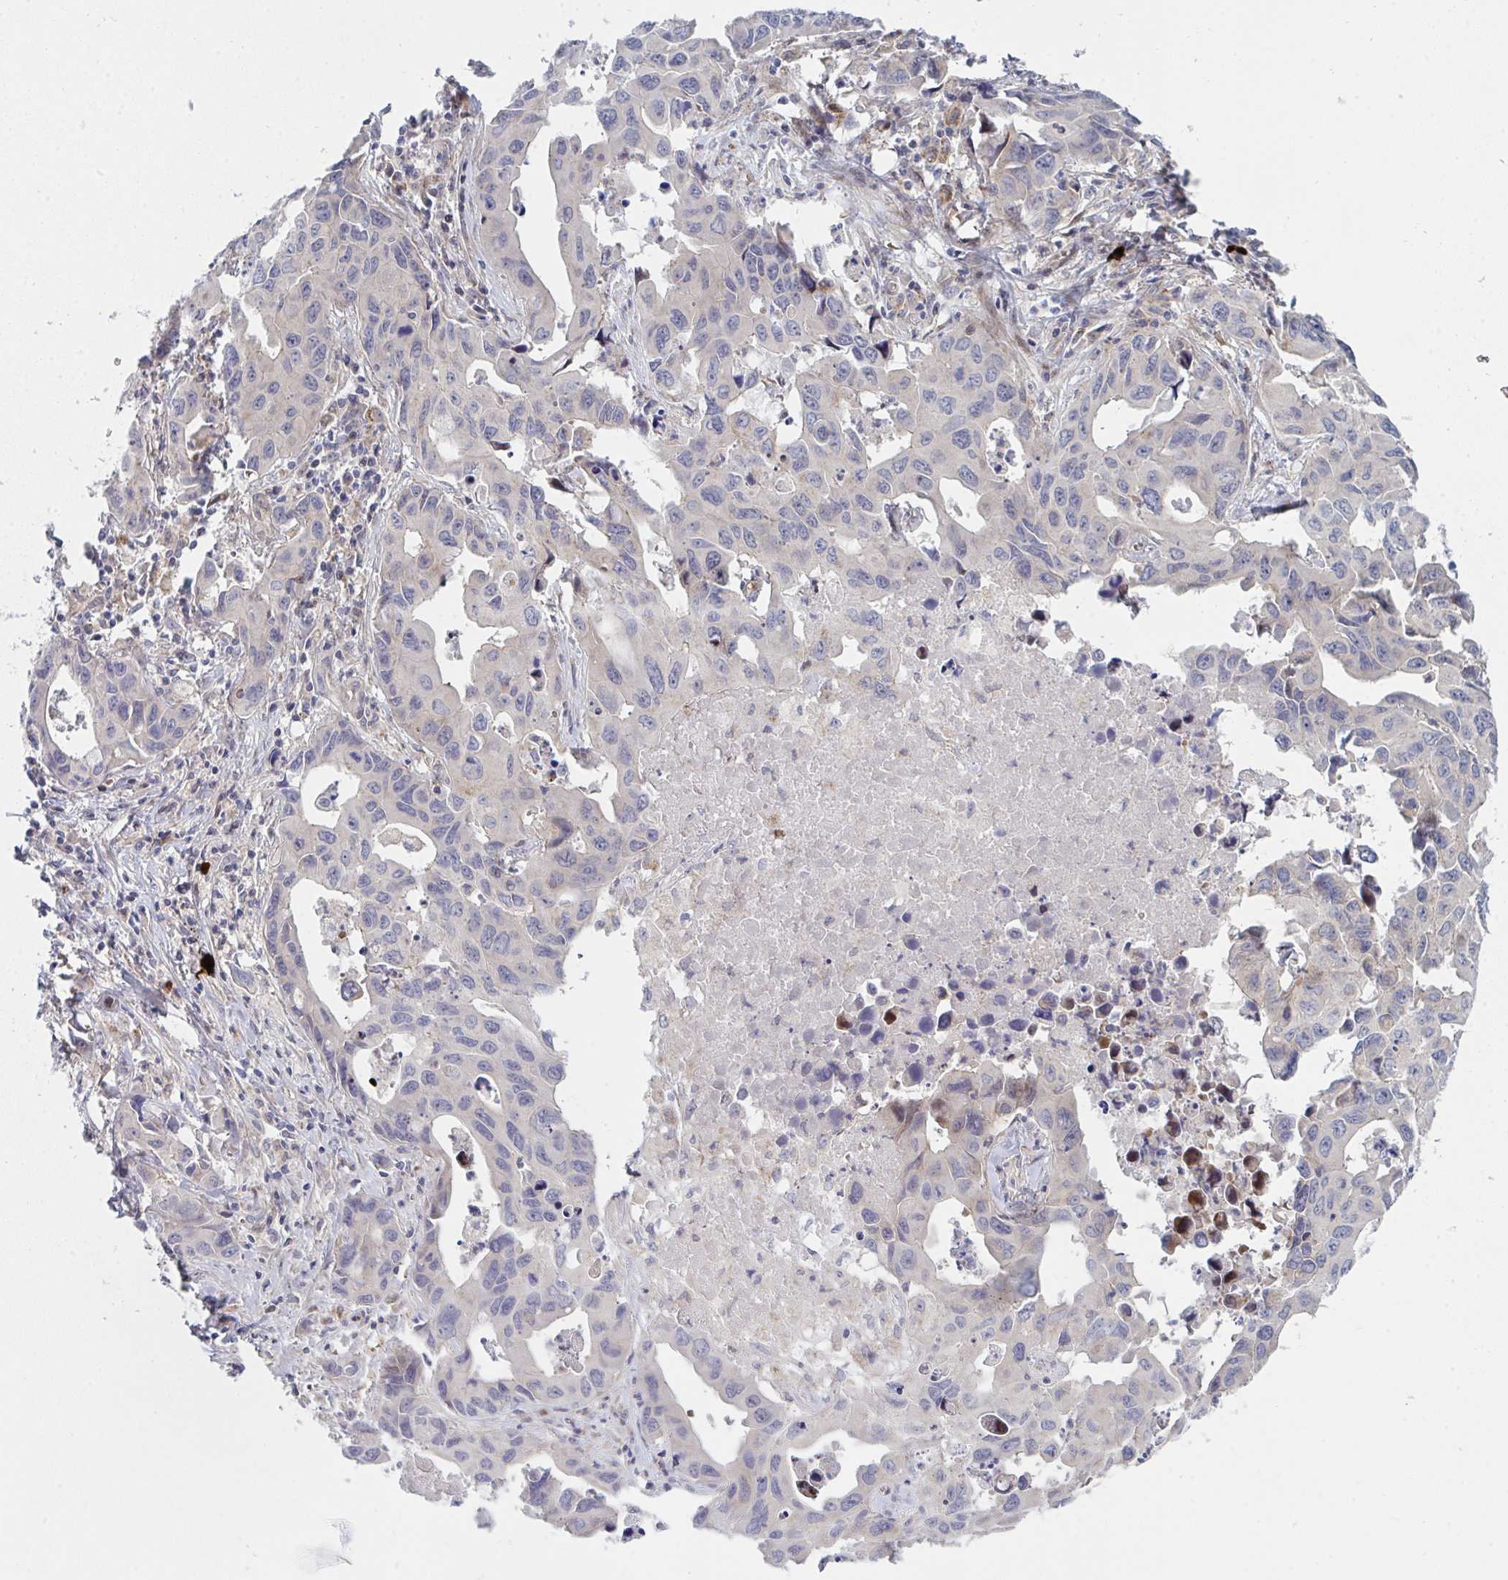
{"staining": {"intensity": "negative", "quantity": "none", "location": "none"}, "tissue": "lung cancer", "cell_type": "Tumor cells", "image_type": "cancer", "snomed": [{"axis": "morphology", "description": "Adenocarcinoma, NOS"}, {"axis": "topography", "description": "Lung"}], "caption": "Immunohistochemistry (IHC) photomicrograph of neoplastic tissue: human adenocarcinoma (lung) stained with DAB demonstrates no significant protein positivity in tumor cells.", "gene": "TNFSF4", "patient": {"sex": "male", "age": 64}}